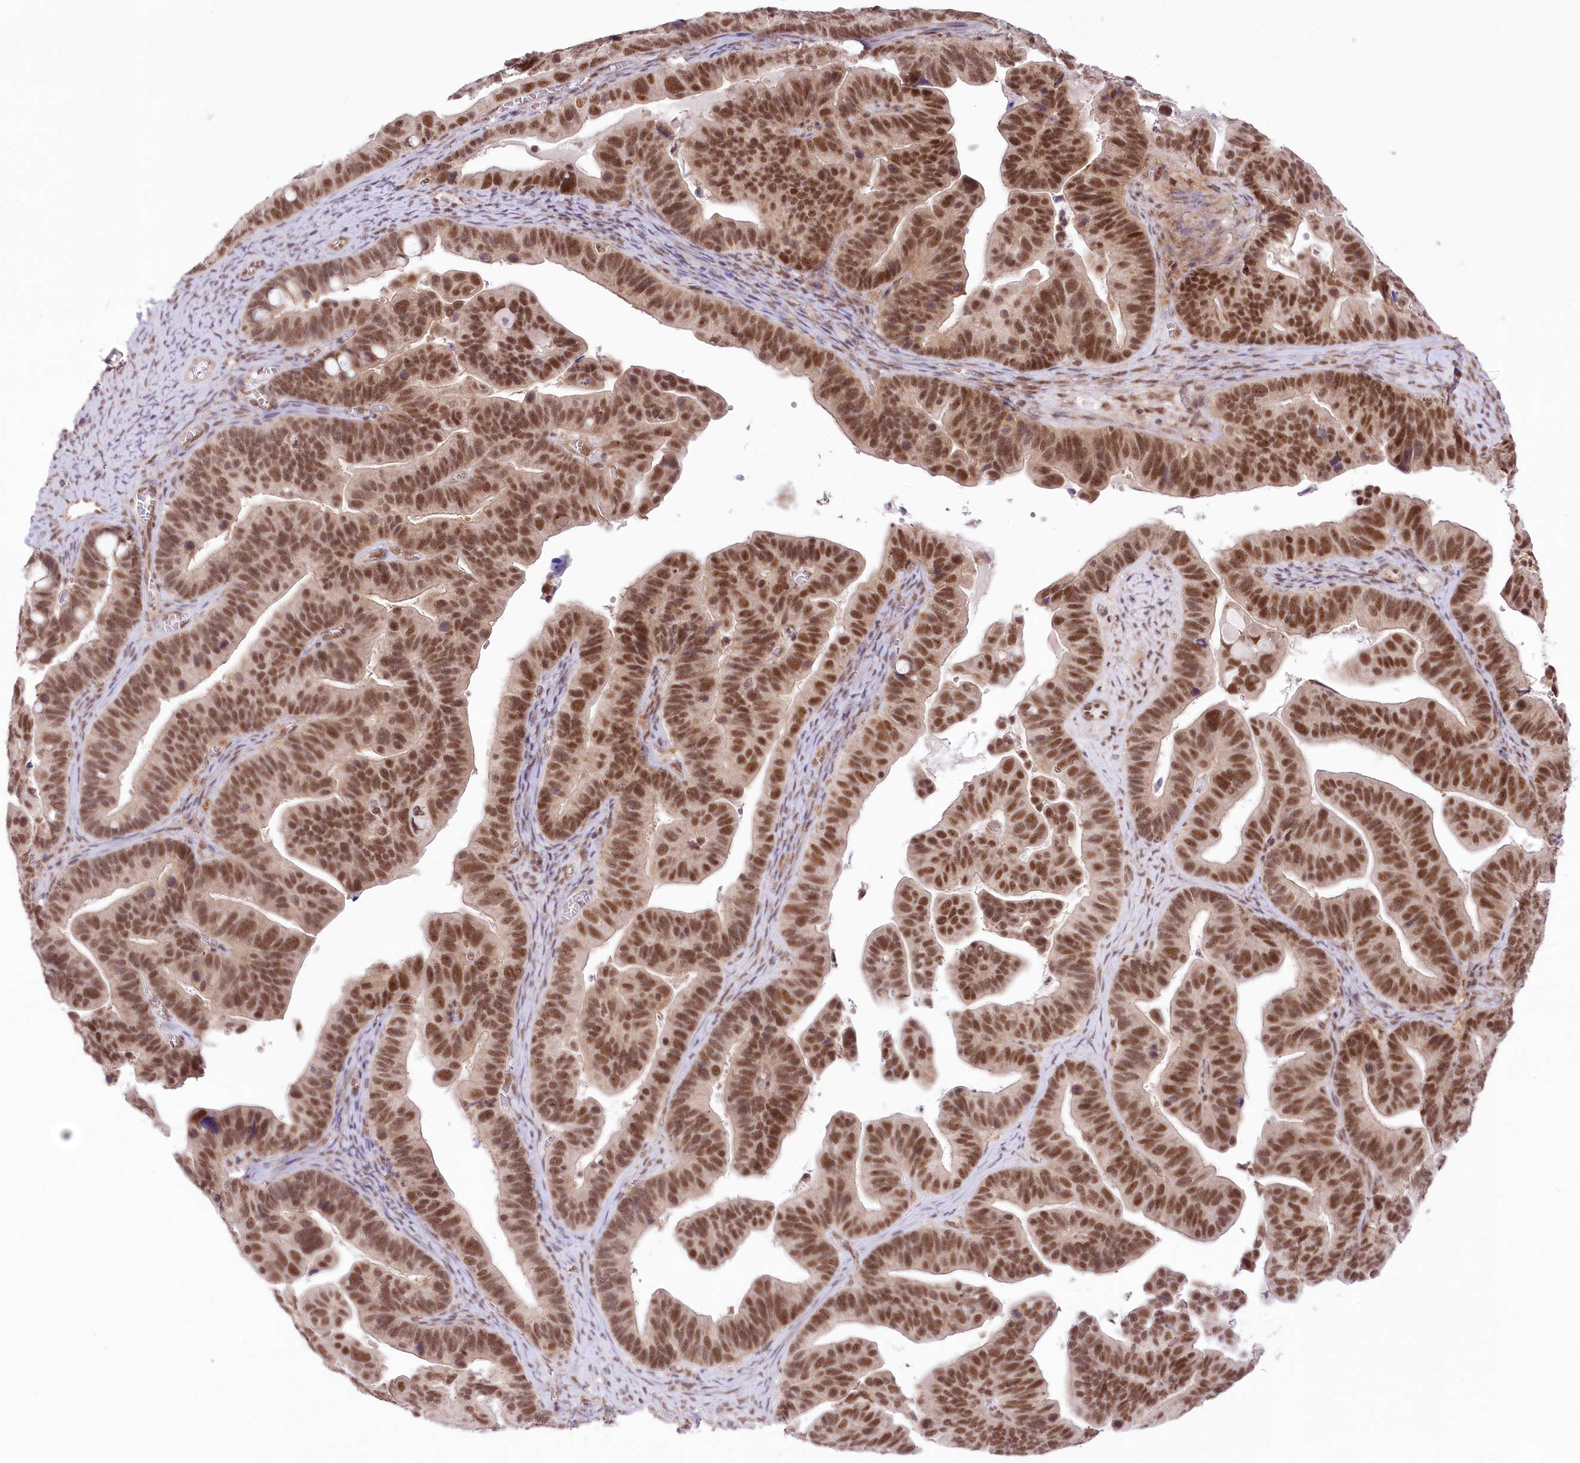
{"staining": {"intensity": "moderate", "quantity": ">75%", "location": "nuclear"}, "tissue": "ovarian cancer", "cell_type": "Tumor cells", "image_type": "cancer", "snomed": [{"axis": "morphology", "description": "Cystadenocarcinoma, serous, NOS"}, {"axis": "topography", "description": "Ovary"}], "caption": "Immunohistochemistry (IHC) of ovarian serous cystadenocarcinoma demonstrates medium levels of moderate nuclear staining in about >75% of tumor cells. (brown staining indicates protein expression, while blue staining denotes nuclei).", "gene": "ZMAT2", "patient": {"sex": "female", "age": 56}}